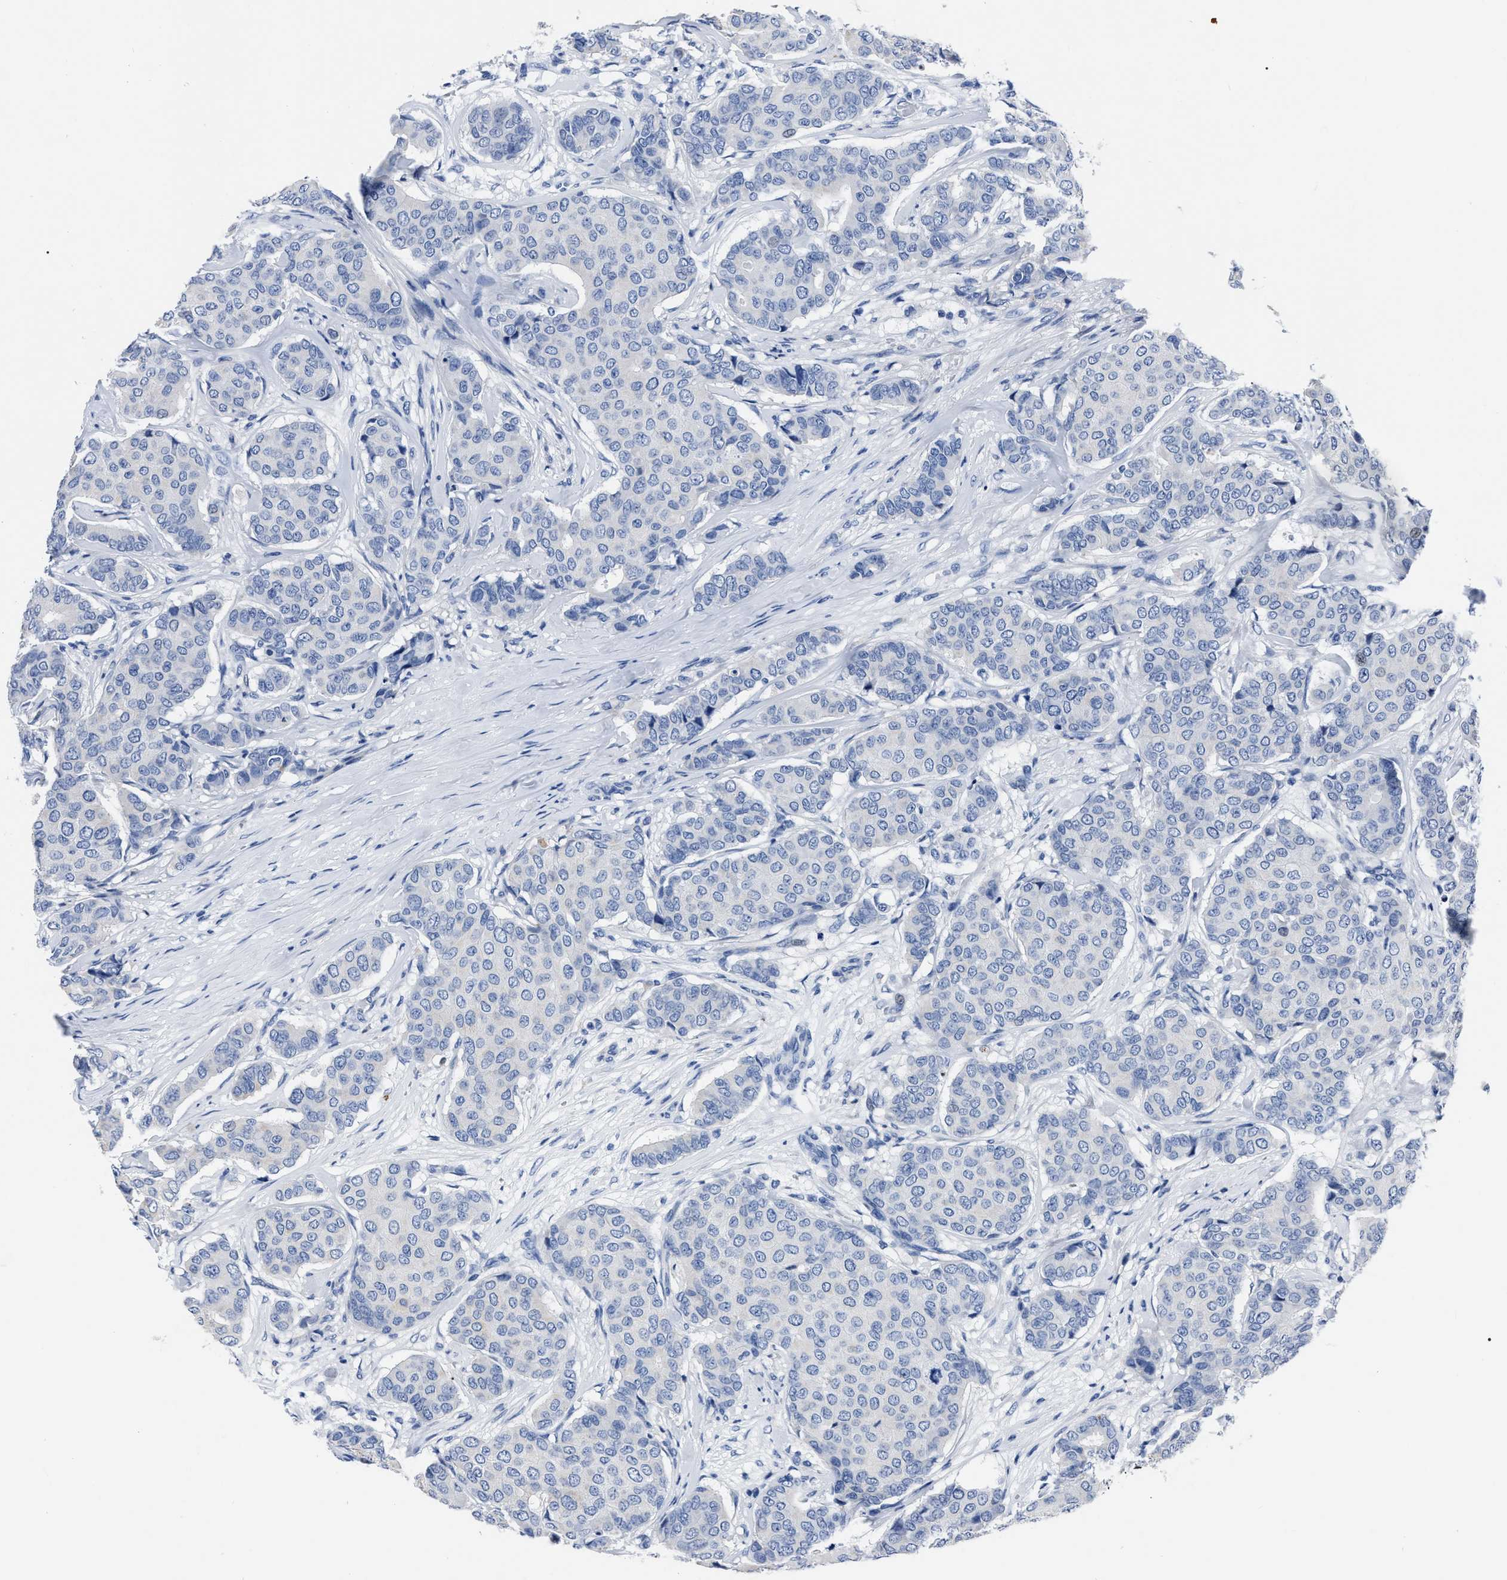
{"staining": {"intensity": "negative", "quantity": "none", "location": "none"}, "tissue": "breast cancer", "cell_type": "Tumor cells", "image_type": "cancer", "snomed": [{"axis": "morphology", "description": "Duct carcinoma"}, {"axis": "topography", "description": "Breast"}], "caption": "IHC micrograph of human breast cancer (infiltrating ductal carcinoma) stained for a protein (brown), which exhibits no positivity in tumor cells.", "gene": "MOV10L1", "patient": {"sex": "female", "age": 75}}